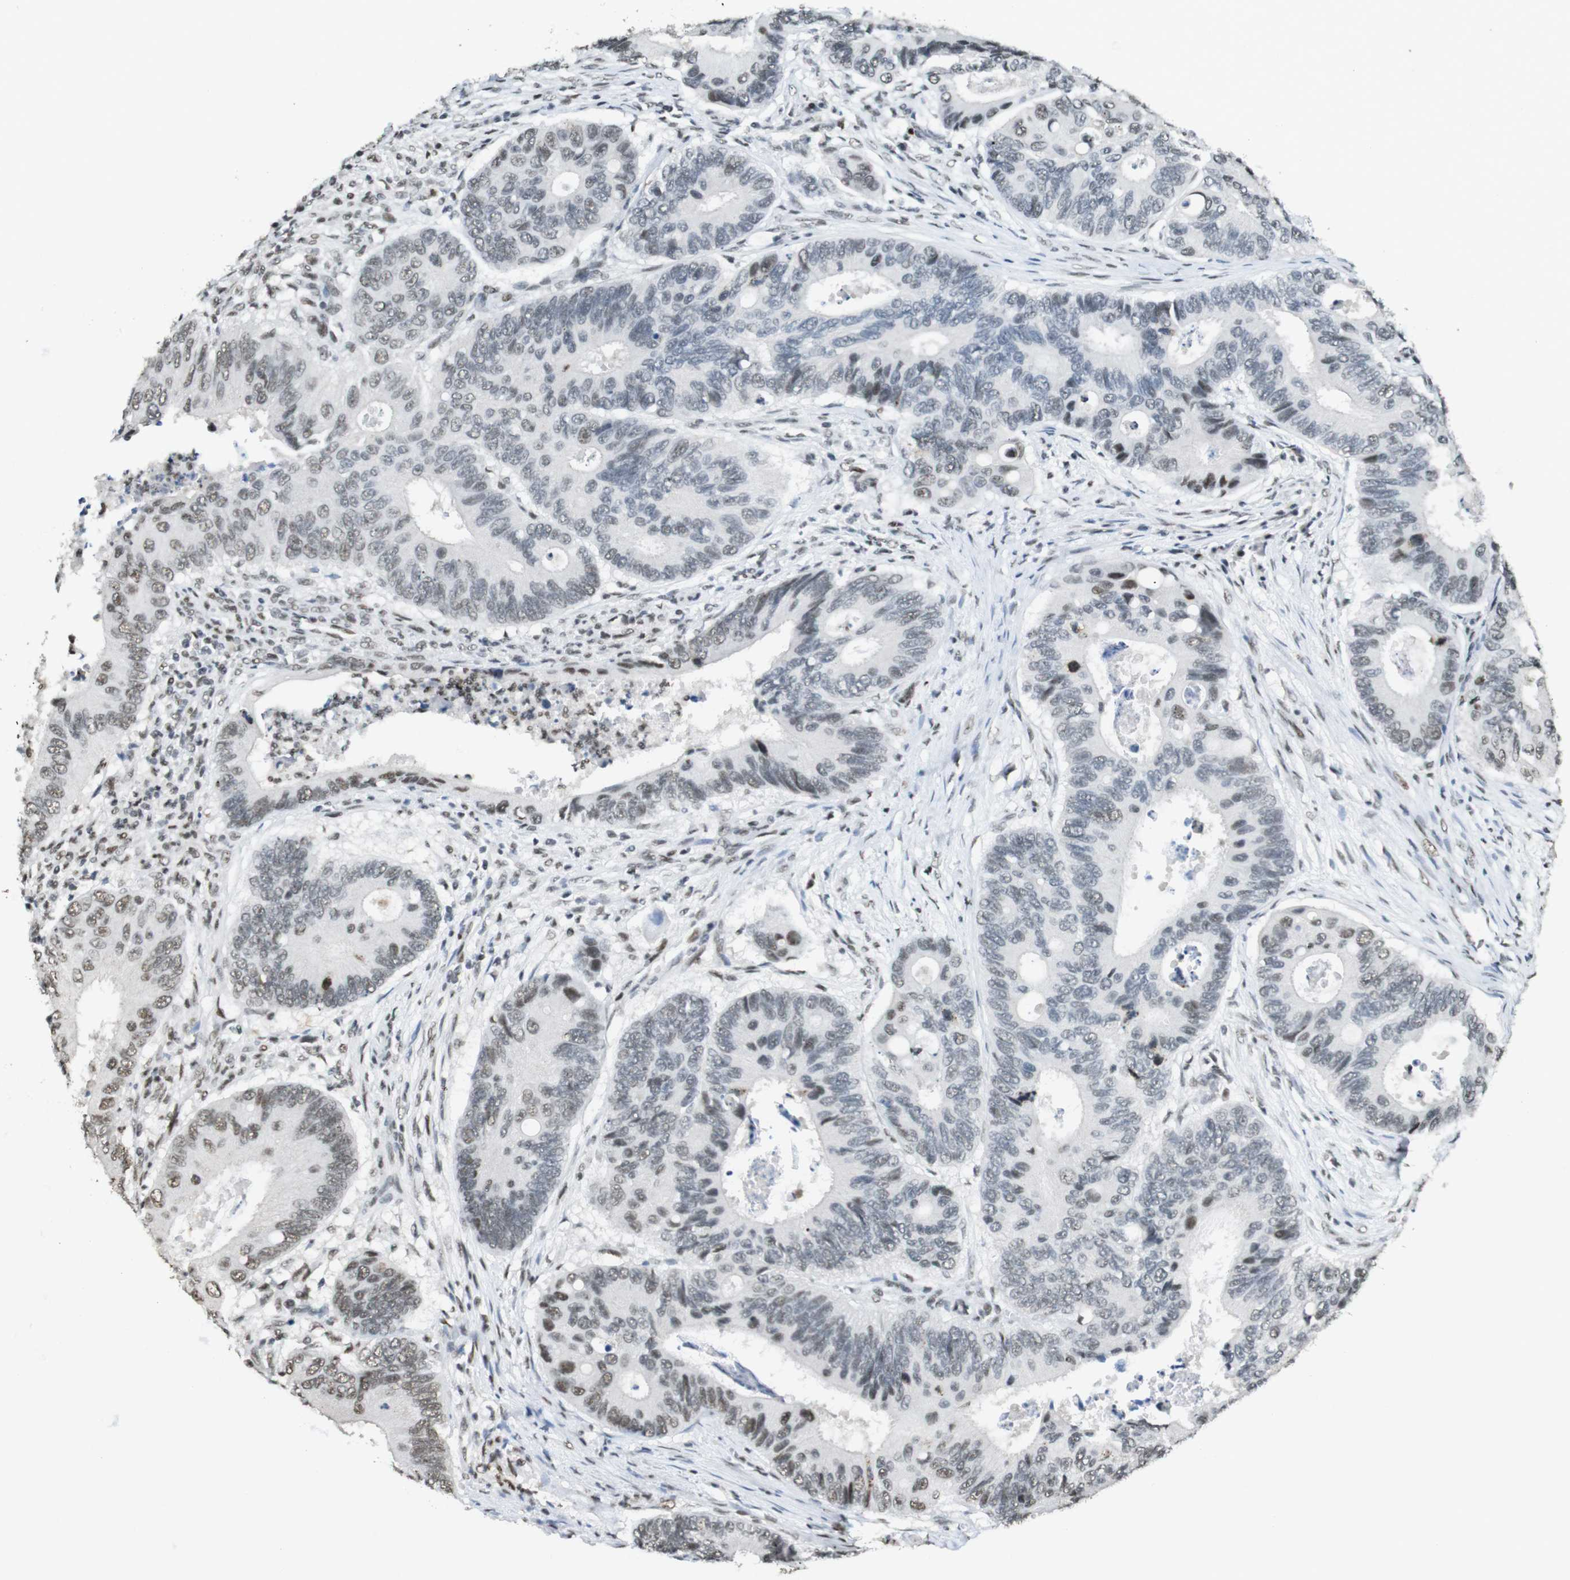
{"staining": {"intensity": "moderate", "quantity": "<25%", "location": "nuclear"}, "tissue": "colorectal cancer", "cell_type": "Tumor cells", "image_type": "cancer", "snomed": [{"axis": "morphology", "description": "Inflammation, NOS"}, {"axis": "morphology", "description": "Adenocarcinoma, NOS"}, {"axis": "topography", "description": "Colon"}], "caption": "A high-resolution photomicrograph shows immunohistochemistry staining of adenocarcinoma (colorectal), which displays moderate nuclear expression in approximately <25% of tumor cells.", "gene": "CSNK2B", "patient": {"sex": "male", "age": 72}}